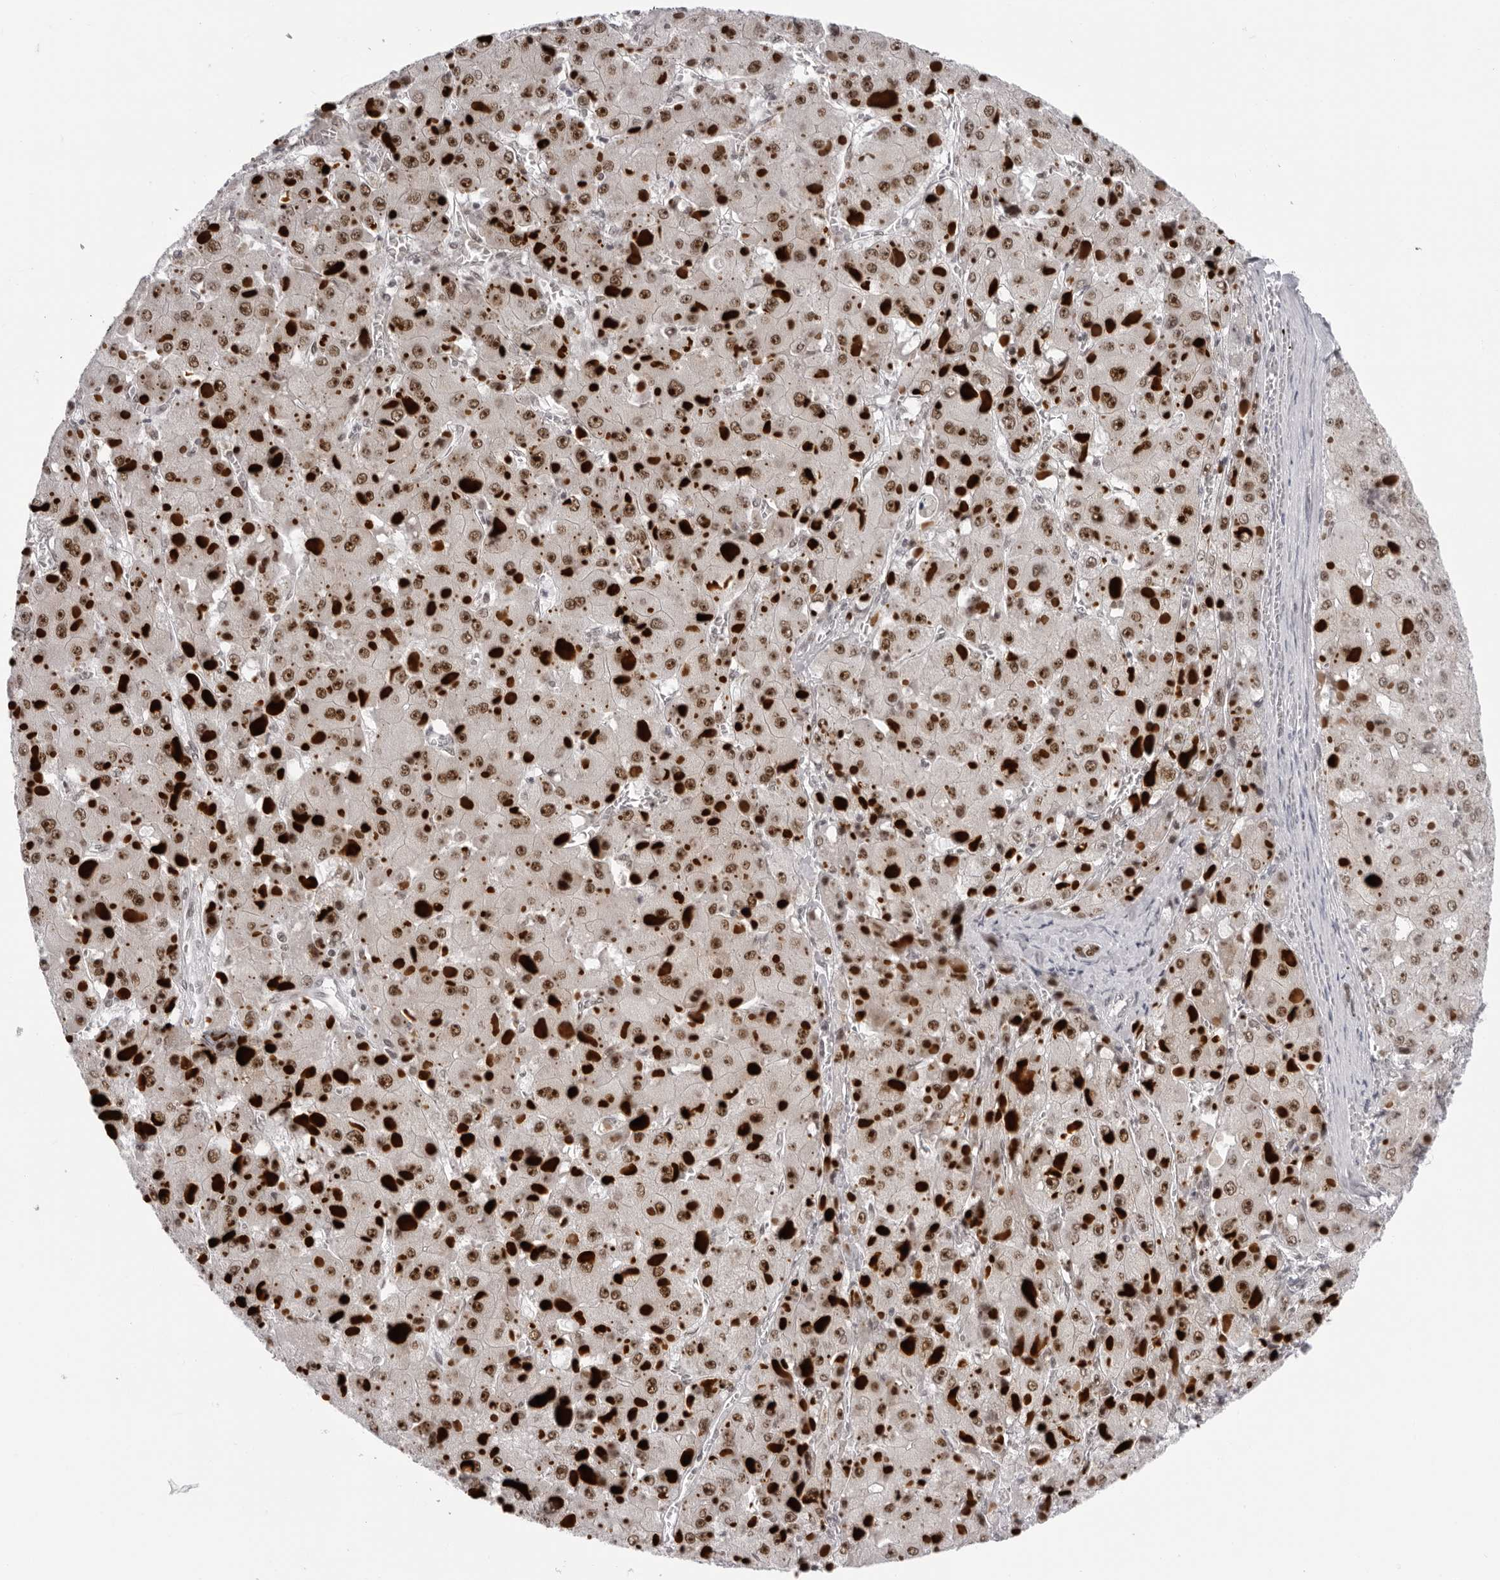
{"staining": {"intensity": "moderate", "quantity": ">75%", "location": "nuclear"}, "tissue": "liver cancer", "cell_type": "Tumor cells", "image_type": "cancer", "snomed": [{"axis": "morphology", "description": "Carcinoma, Hepatocellular, NOS"}, {"axis": "topography", "description": "Liver"}], "caption": "There is medium levels of moderate nuclear staining in tumor cells of hepatocellular carcinoma (liver), as demonstrated by immunohistochemical staining (brown color).", "gene": "HEXIM2", "patient": {"sex": "female", "age": 73}}